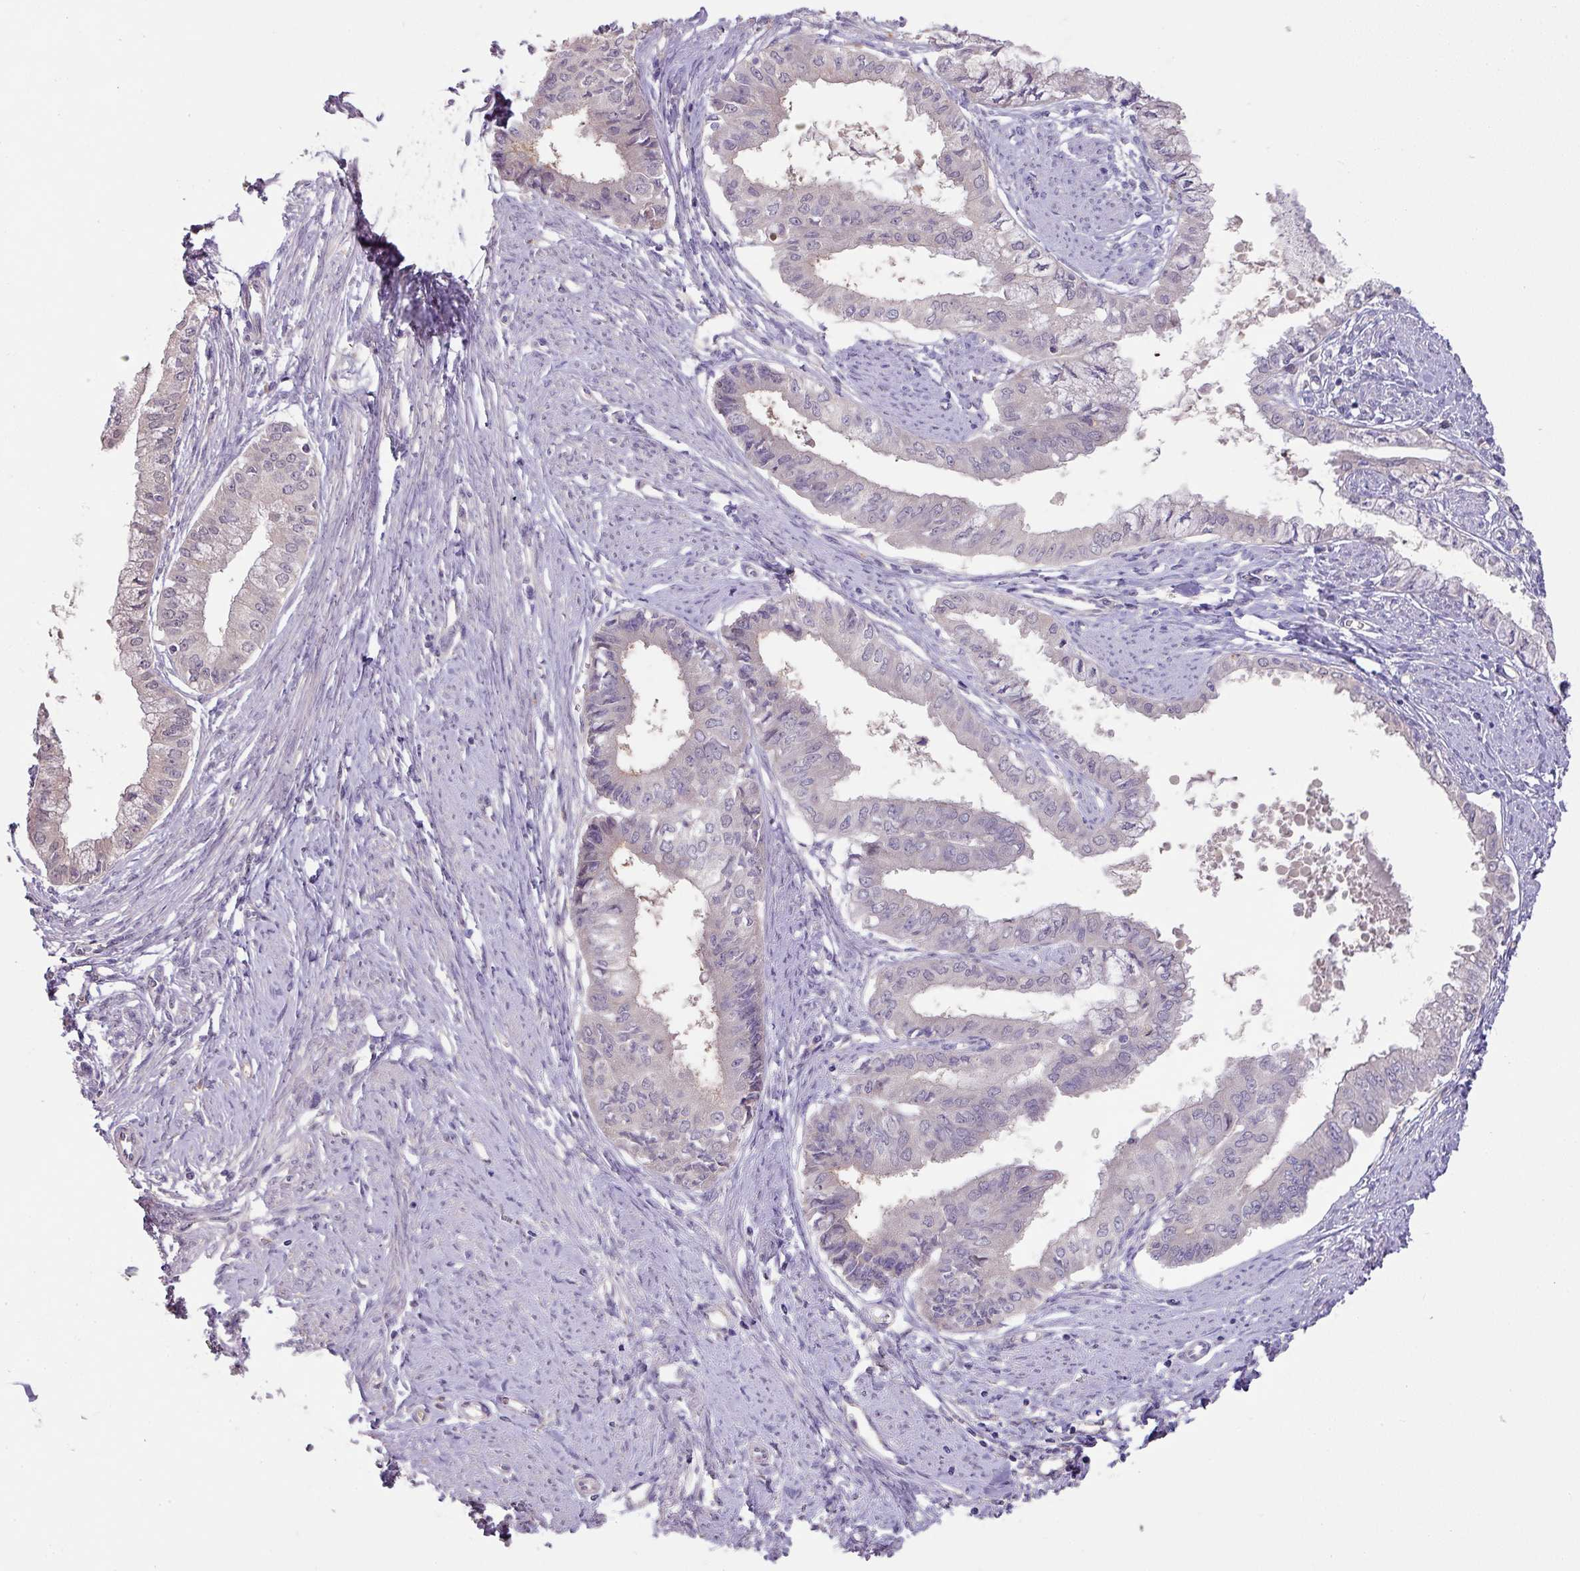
{"staining": {"intensity": "negative", "quantity": "none", "location": "none"}, "tissue": "endometrial cancer", "cell_type": "Tumor cells", "image_type": "cancer", "snomed": [{"axis": "morphology", "description": "Adenocarcinoma, NOS"}, {"axis": "topography", "description": "Endometrium"}], "caption": "Tumor cells show no significant protein expression in endometrial cancer (adenocarcinoma).", "gene": "PRADC1", "patient": {"sex": "female", "age": 76}}